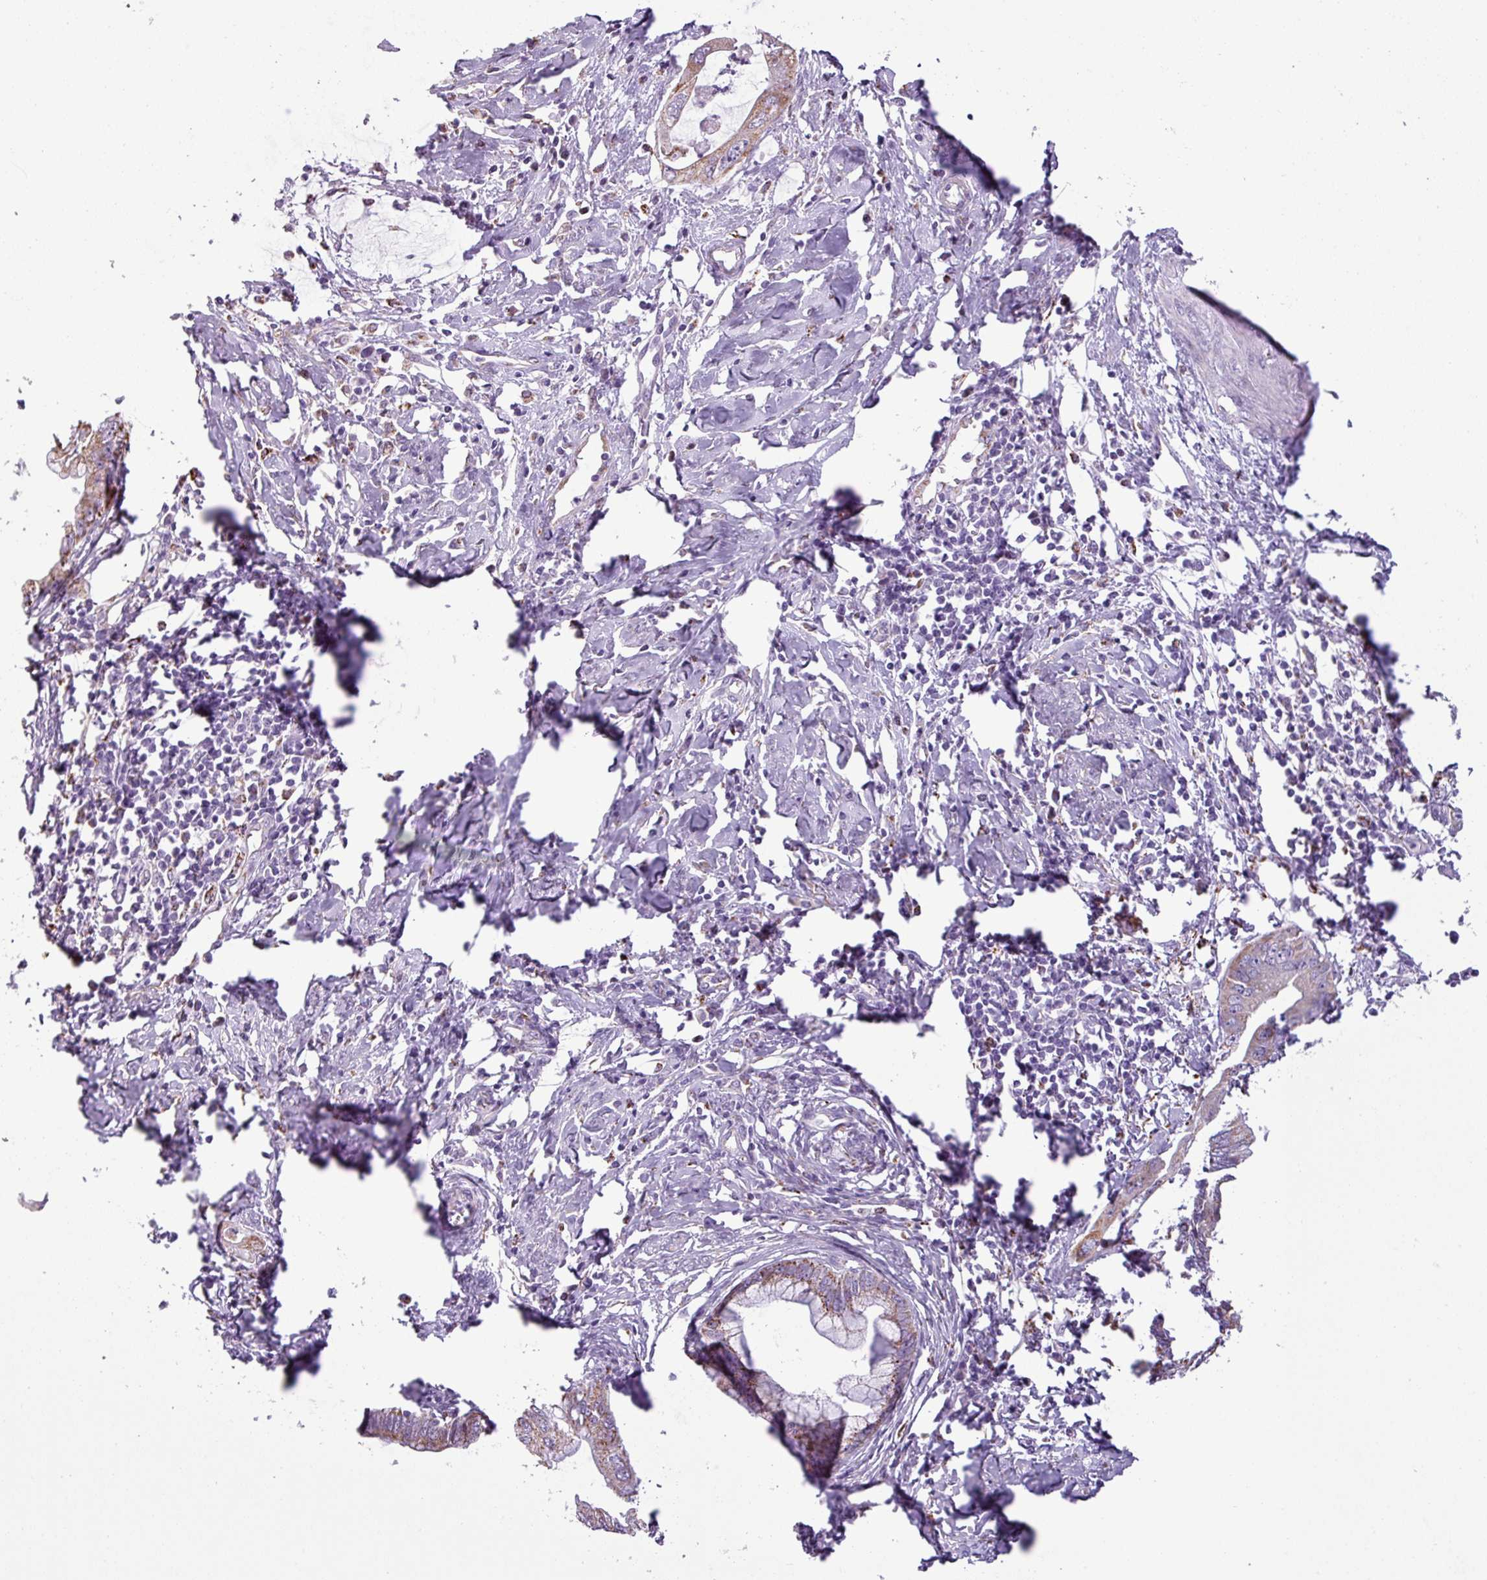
{"staining": {"intensity": "moderate", "quantity": ">75%", "location": "cytoplasmic/membranous"}, "tissue": "cervical cancer", "cell_type": "Tumor cells", "image_type": "cancer", "snomed": [{"axis": "morphology", "description": "Adenocarcinoma, NOS"}, {"axis": "topography", "description": "Cervix"}], "caption": "Cervical cancer stained with a protein marker reveals moderate staining in tumor cells.", "gene": "ZNF667", "patient": {"sex": "female", "age": 44}}